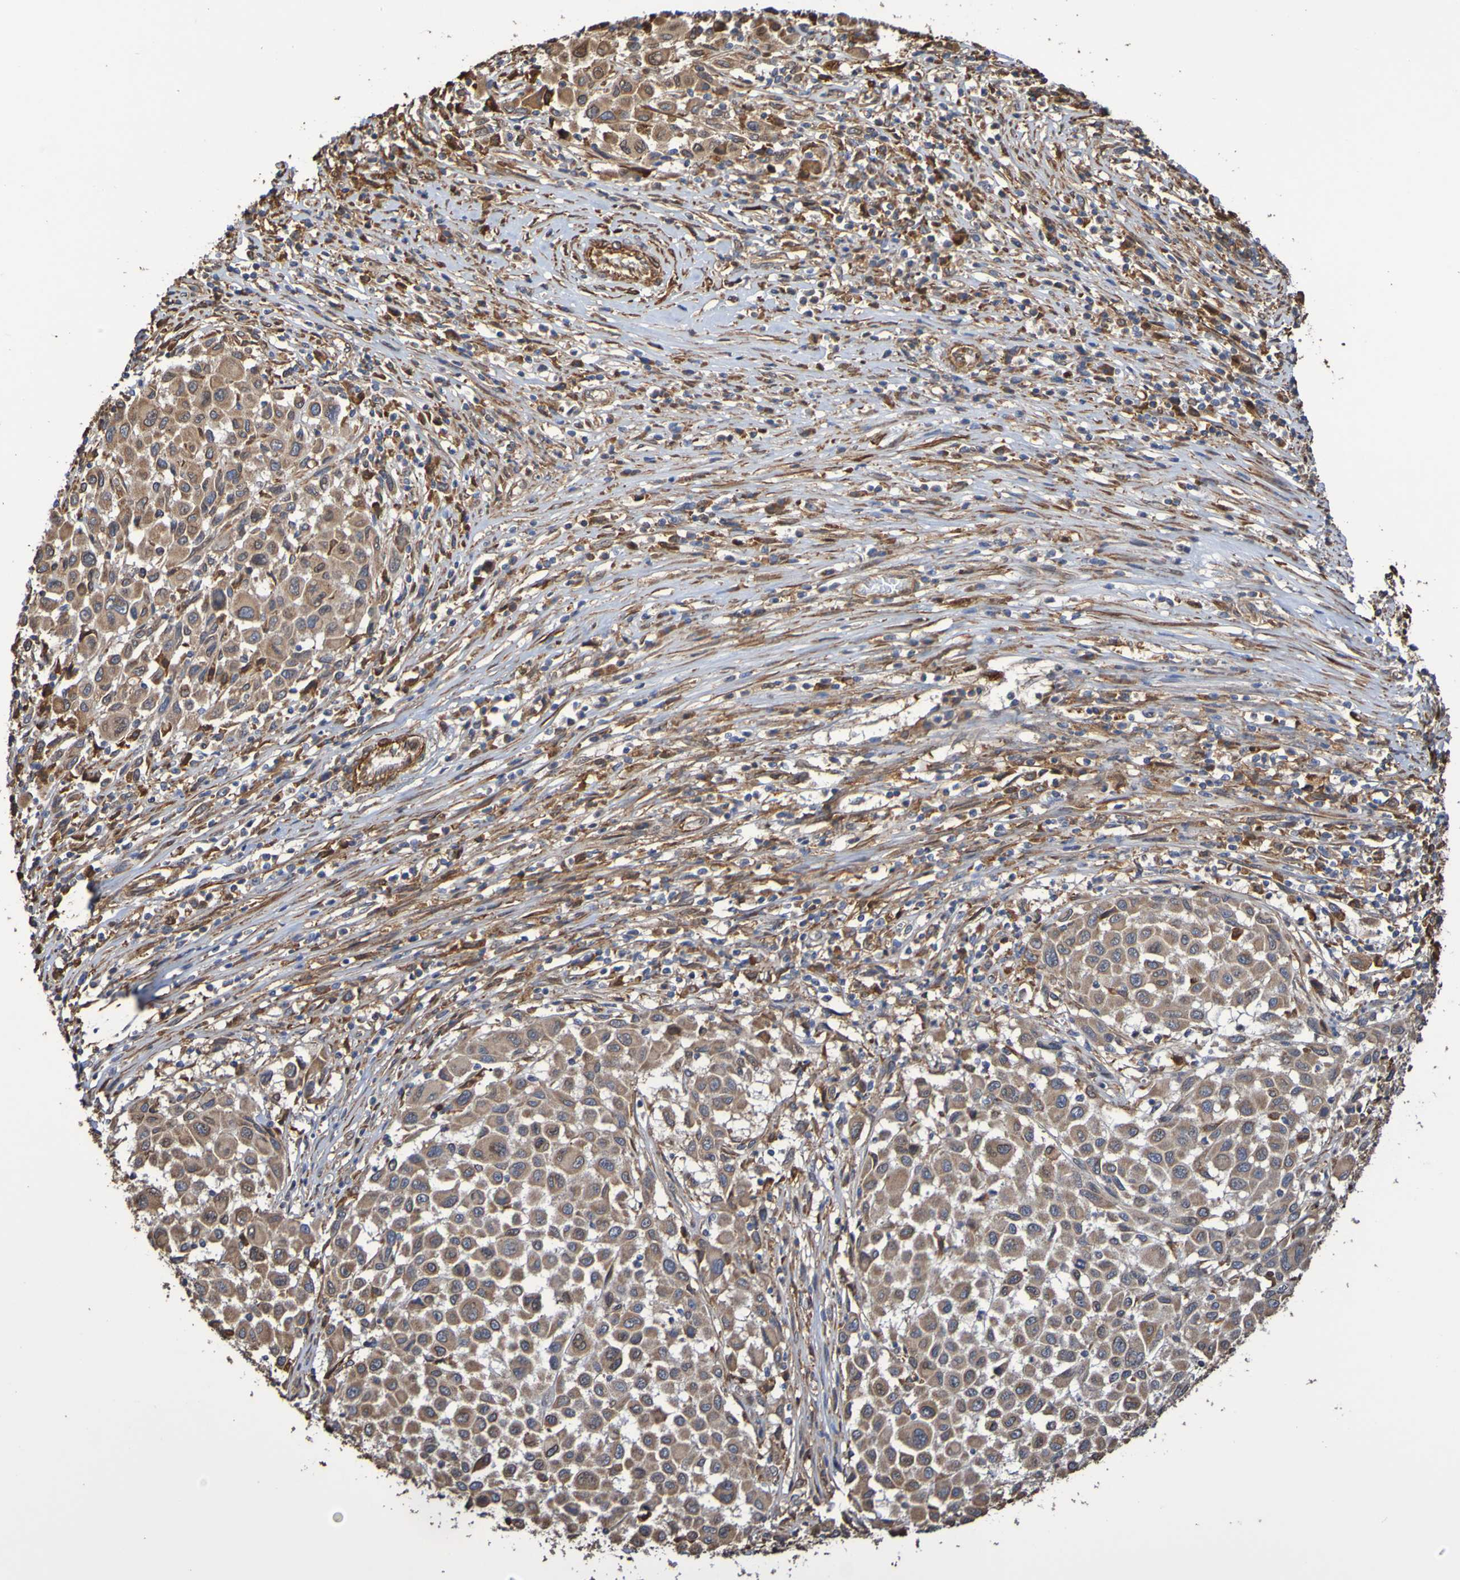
{"staining": {"intensity": "moderate", "quantity": ">75%", "location": "cytoplasmic/membranous"}, "tissue": "melanoma", "cell_type": "Tumor cells", "image_type": "cancer", "snomed": [{"axis": "morphology", "description": "Malignant melanoma, Metastatic site"}, {"axis": "topography", "description": "Lymph node"}], "caption": "The micrograph shows a brown stain indicating the presence of a protein in the cytoplasmic/membranous of tumor cells in malignant melanoma (metastatic site). (IHC, brightfield microscopy, high magnification).", "gene": "RAB11A", "patient": {"sex": "male", "age": 61}}